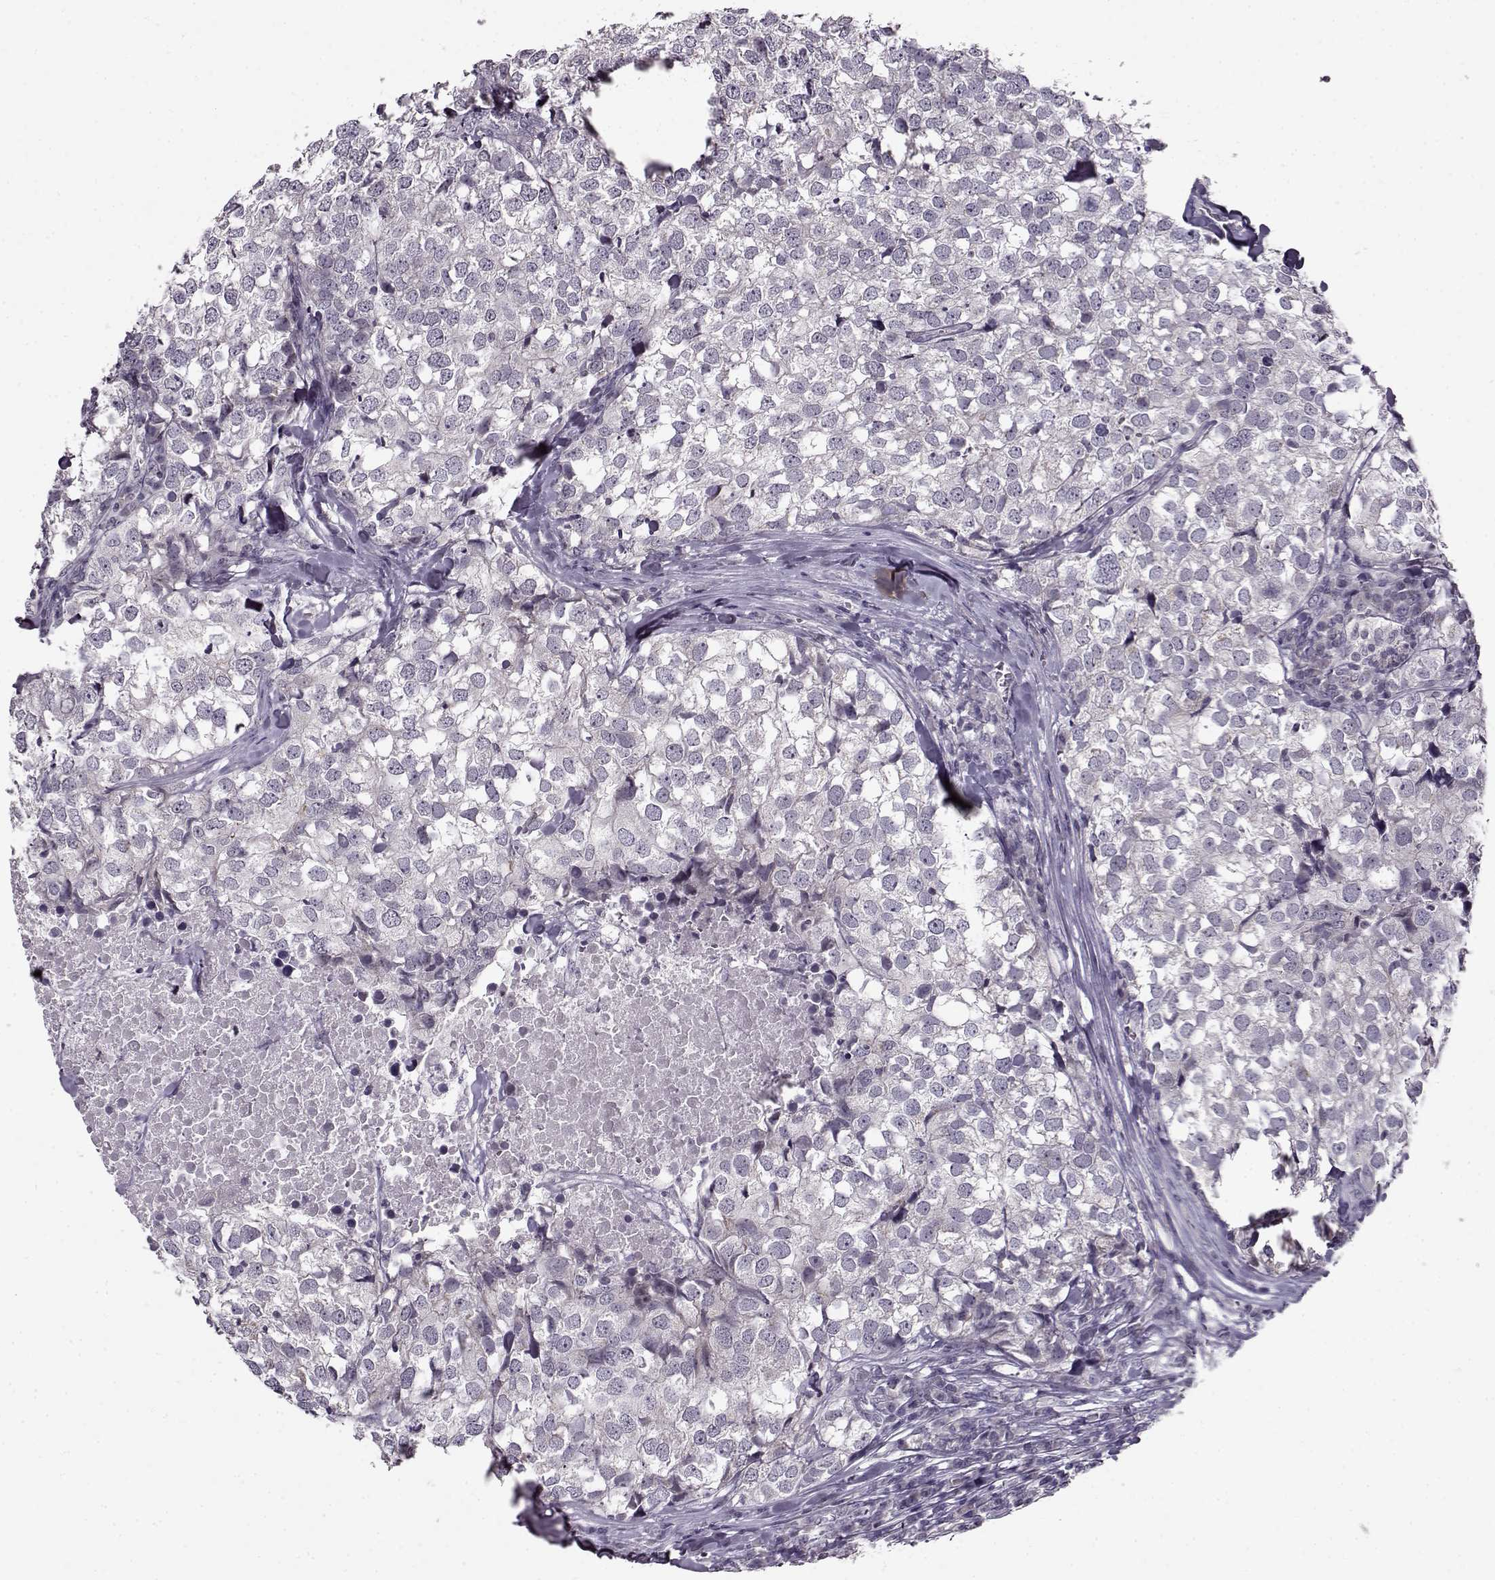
{"staining": {"intensity": "negative", "quantity": "none", "location": "none"}, "tissue": "breast cancer", "cell_type": "Tumor cells", "image_type": "cancer", "snomed": [{"axis": "morphology", "description": "Duct carcinoma"}, {"axis": "topography", "description": "Breast"}], "caption": "Tumor cells show no significant protein staining in intraductal carcinoma (breast).", "gene": "RP1L1", "patient": {"sex": "female", "age": 30}}